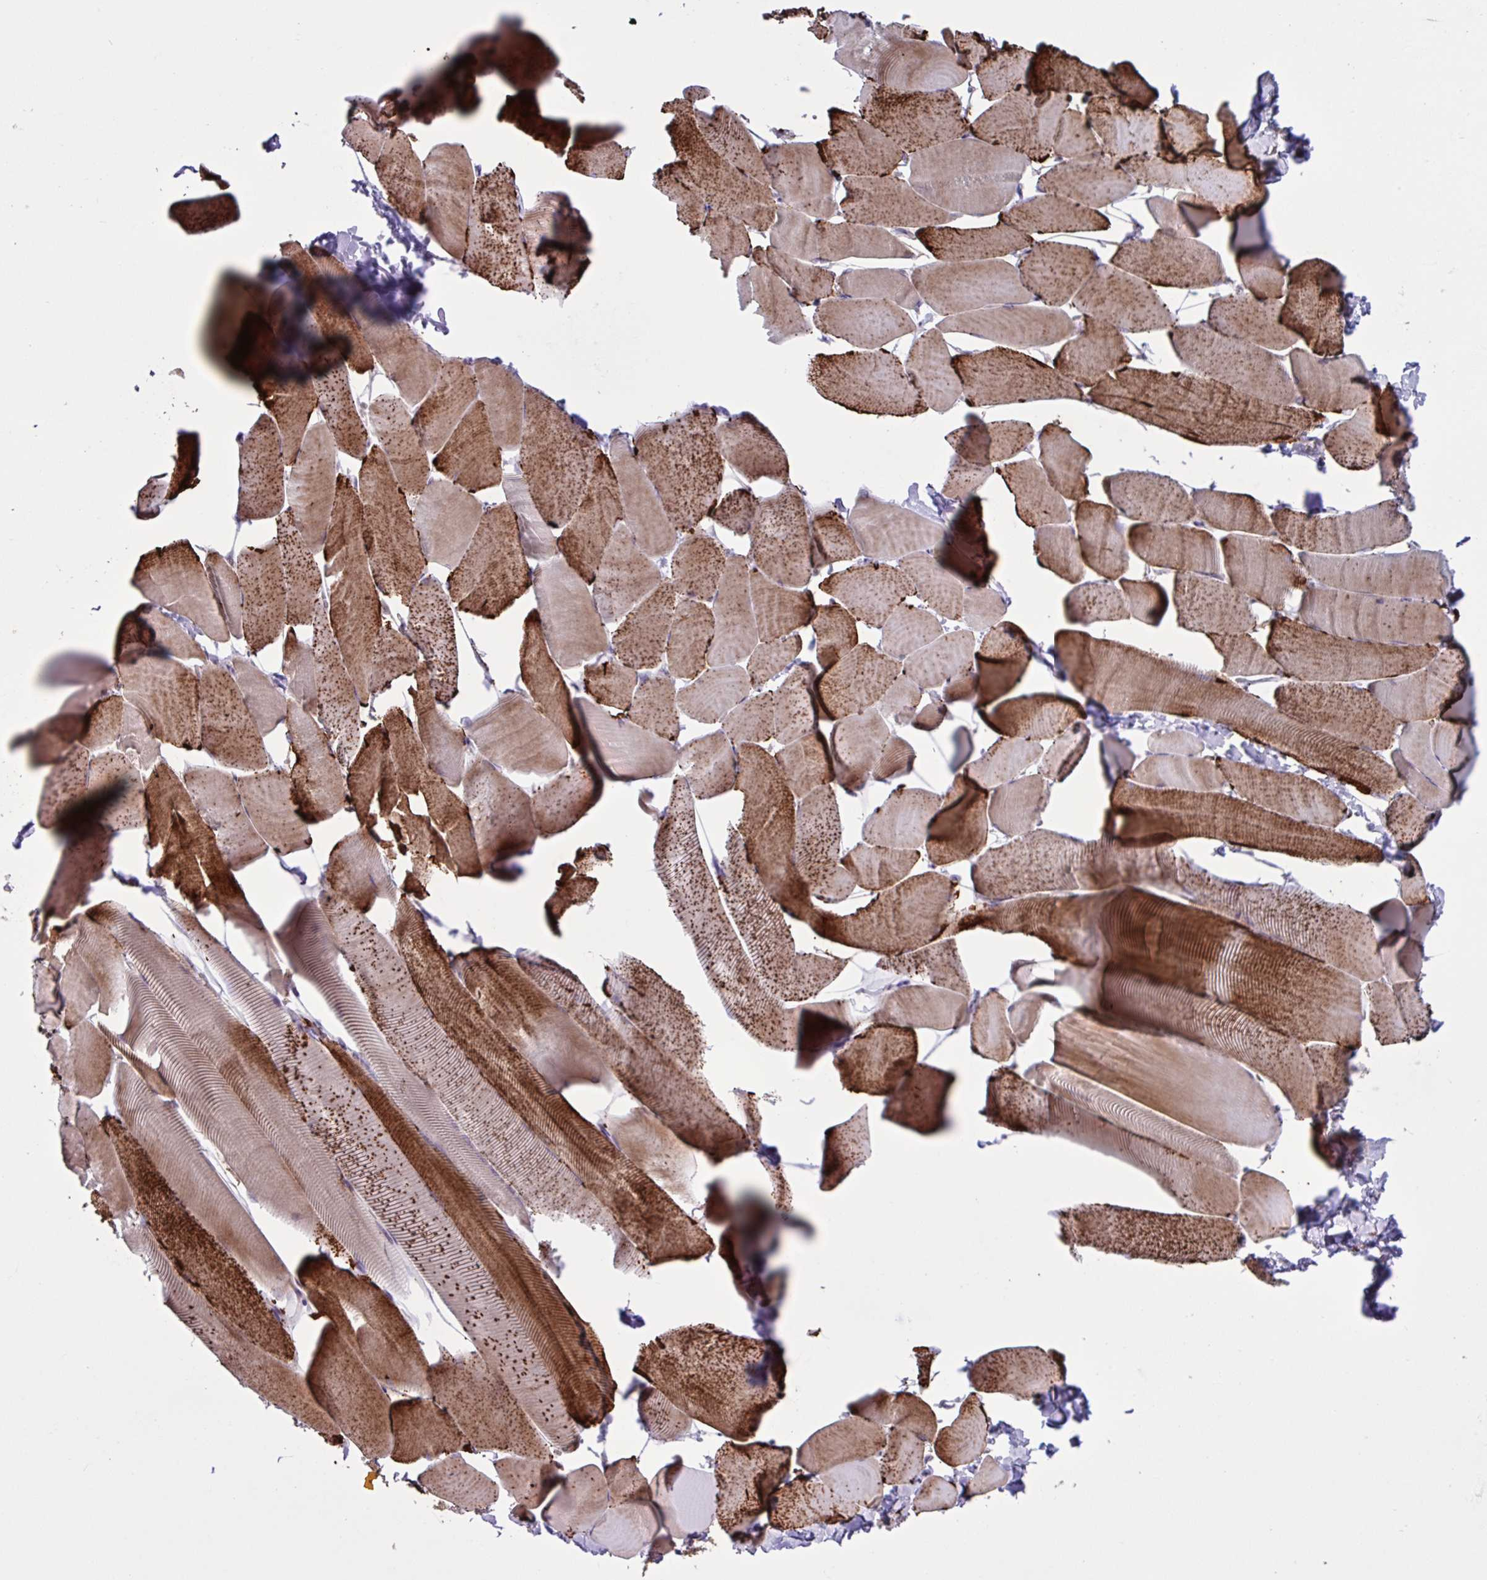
{"staining": {"intensity": "strong", "quantity": ">75%", "location": "cytoplasmic/membranous"}, "tissue": "skeletal muscle", "cell_type": "Myocytes", "image_type": "normal", "snomed": [{"axis": "morphology", "description": "Normal tissue, NOS"}, {"axis": "topography", "description": "Skeletal muscle"}], "caption": "Protein staining reveals strong cytoplasmic/membranous staining in approximately >75% of myocytes in normal skeletal muscle. The protein is shown in brown color, while the nuclei are stained blue.", "gene": "GLTP", "patient": {"sex": "male", "age": 25}}